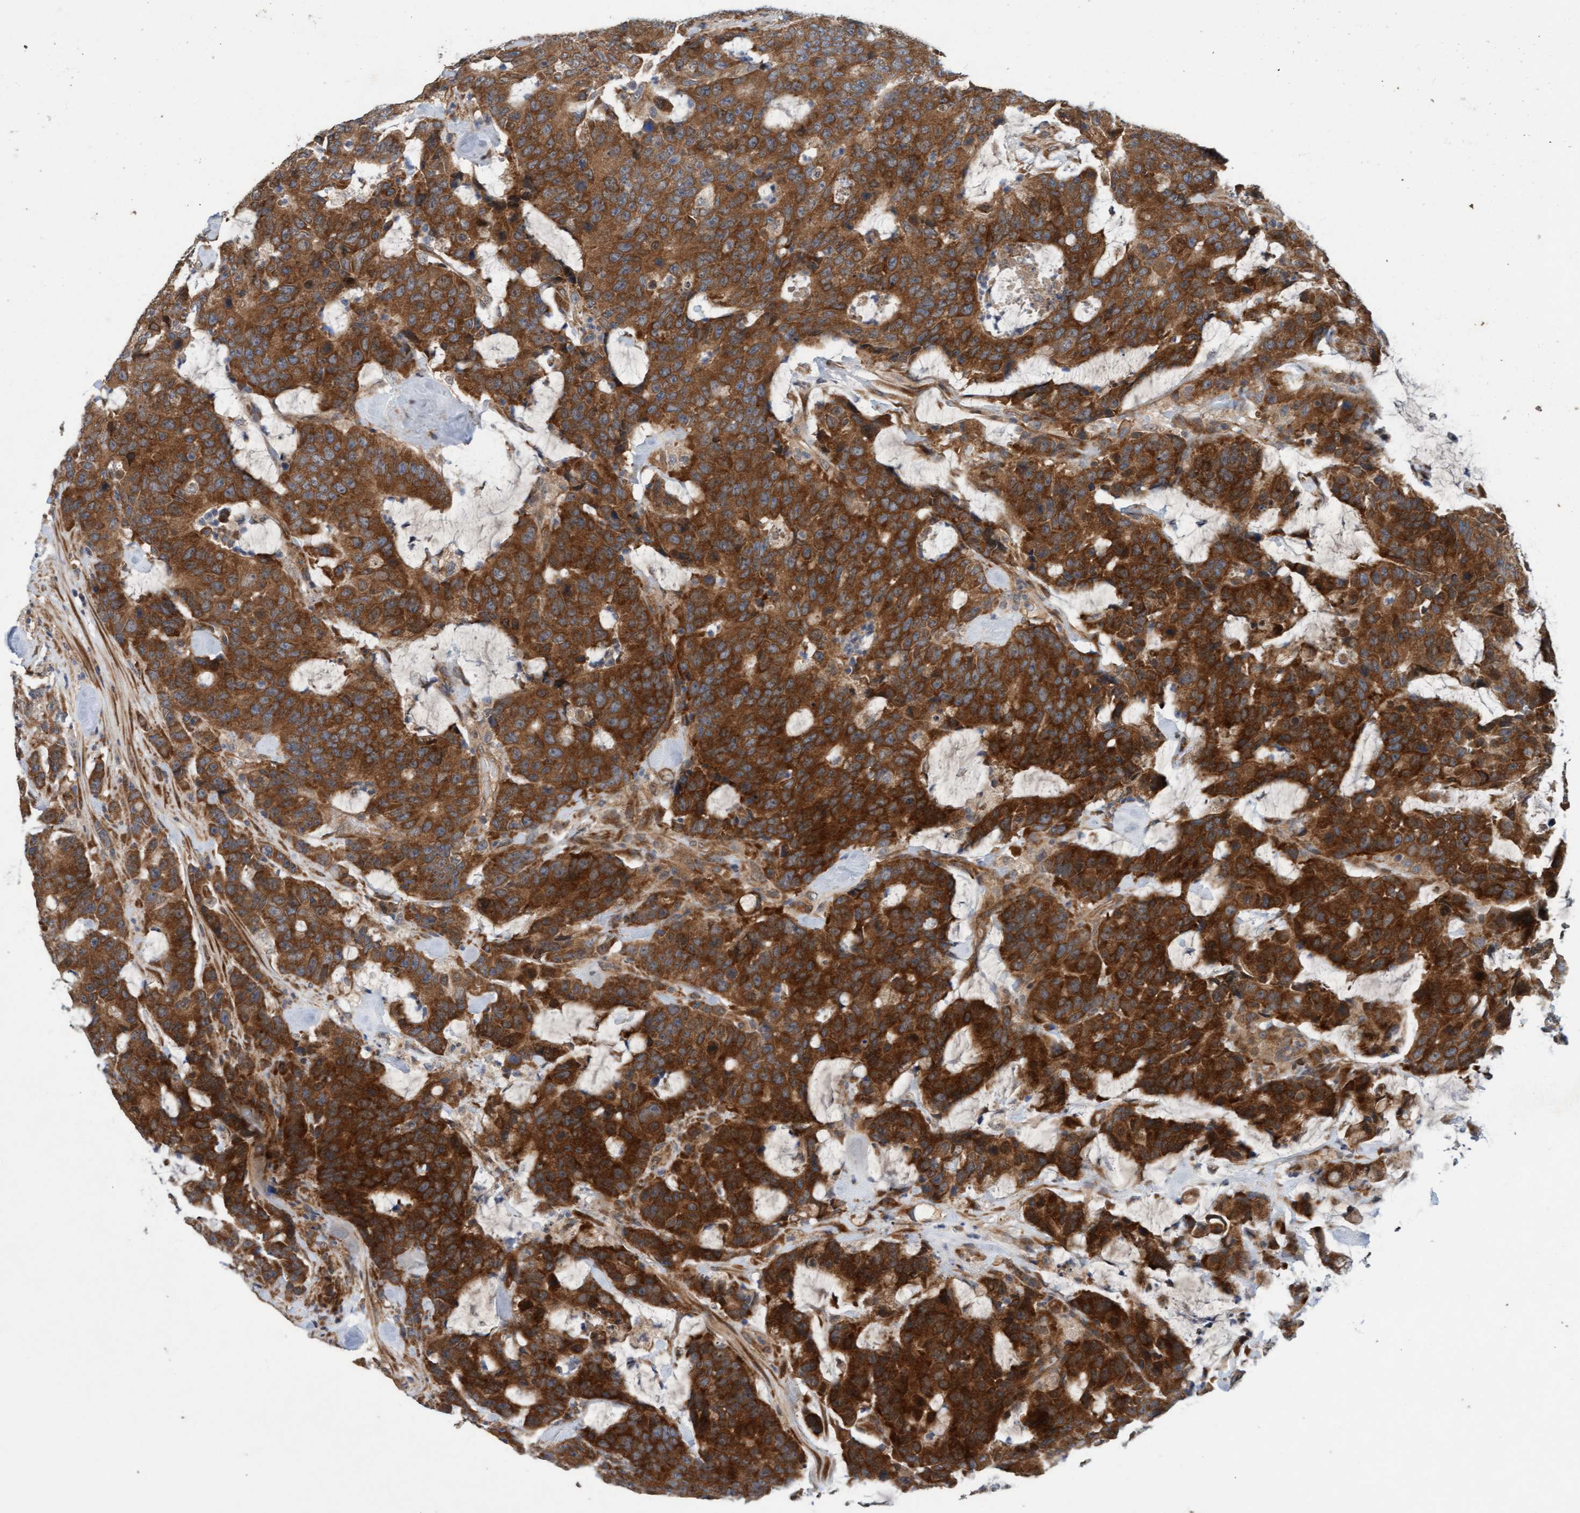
{"staining": {"intensity": "strong", "quantity": ">75%", "location": "cytoplasmic/membranous"}, "tissue": "colorectal cancer", "cell_type": "Tumor cells", "image_type": "cancer", "snomed": [{"axis": "morphology", "description": "Adenocarcinoma, NOS"}, {"axis": "topography", "description": "Colon"}], "caption": "A high amount of strong cytoplasmic/membranous staining is appreciated in approximately >75% of tumor cells in adenocarcinoma (colorectal) tissue.", "gene": "MLXIP", "patient": {"sex": "female", "age": 86}}